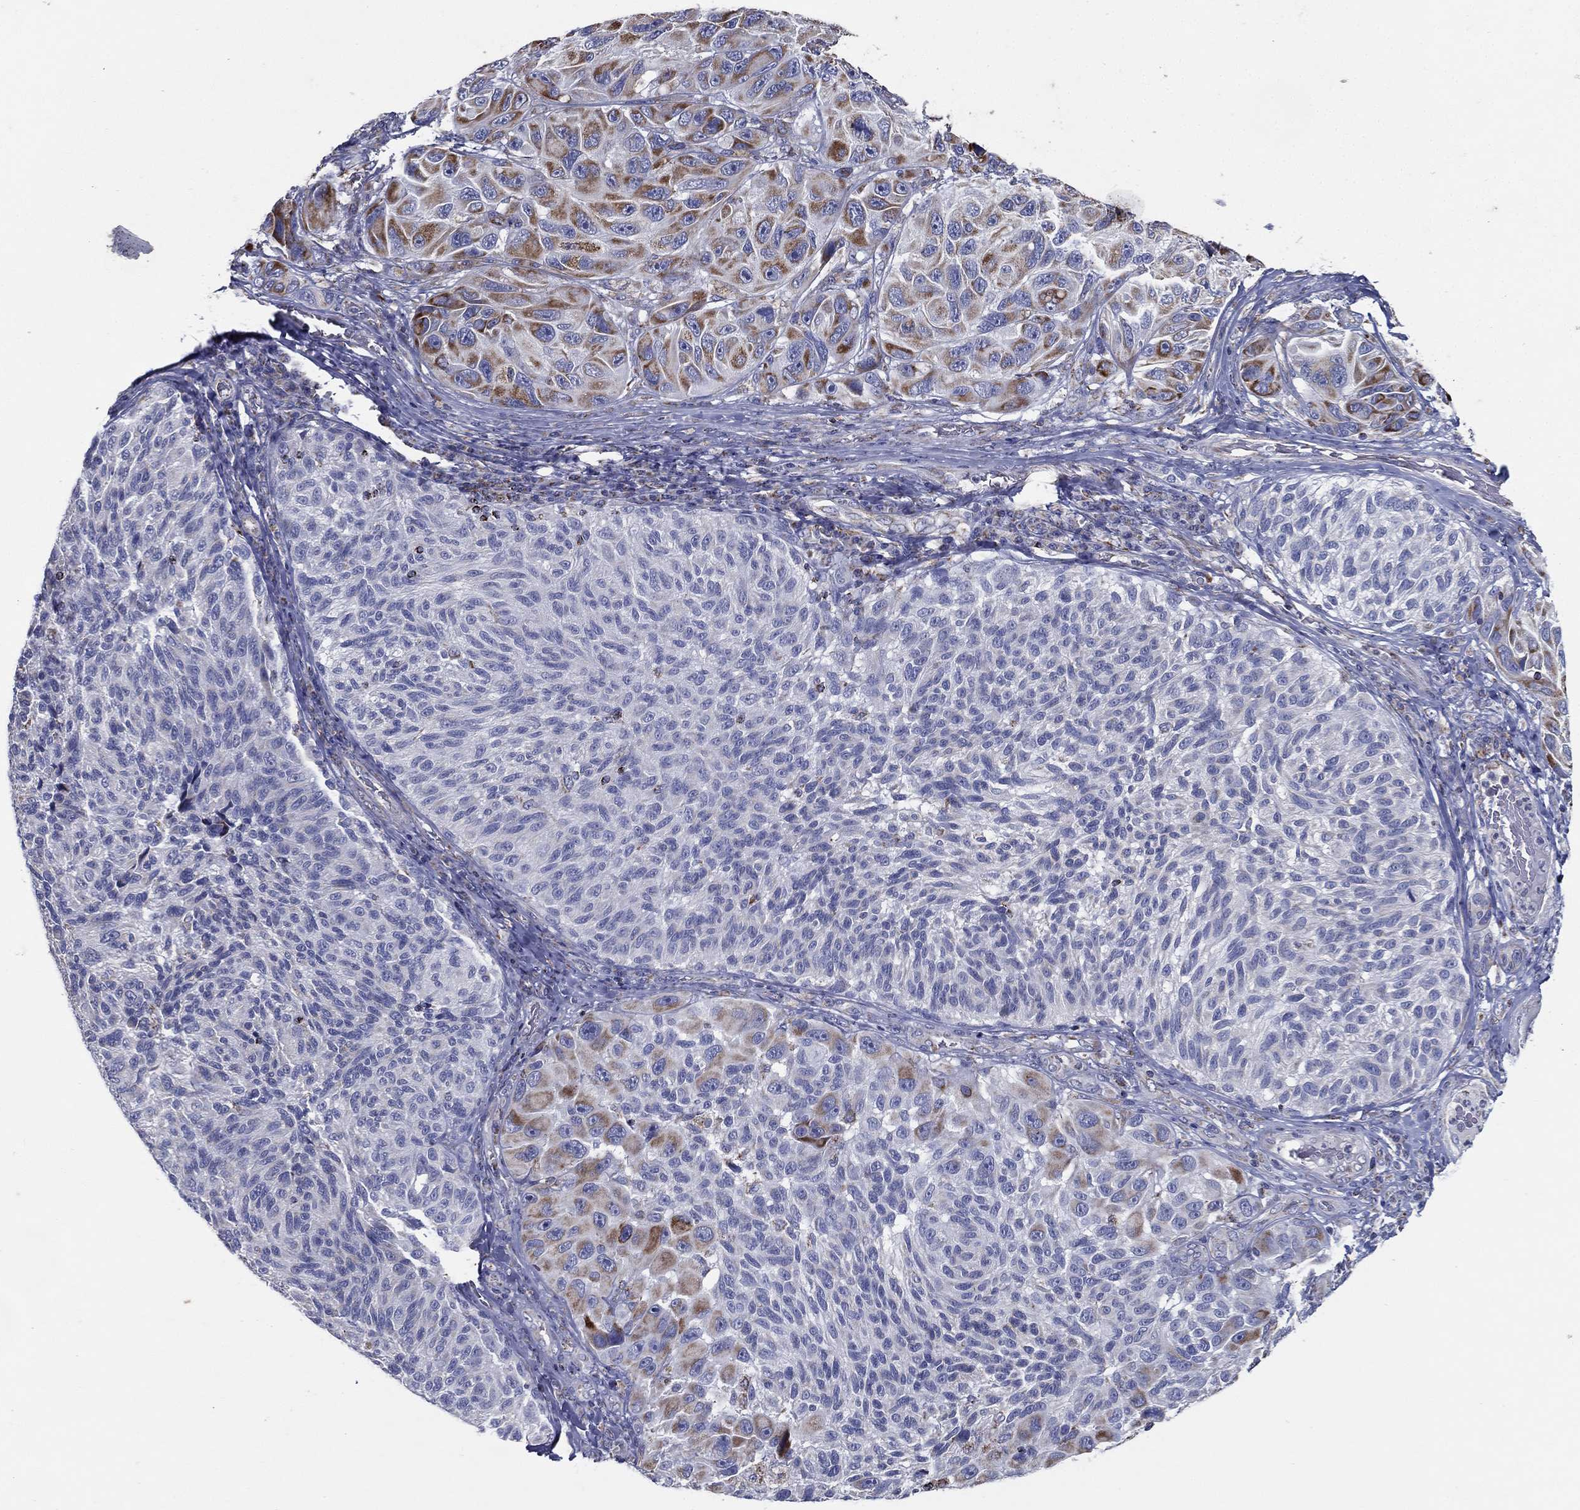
{"staining": {"intensity": "moderate", "quantity": "<25%", "location": "cytoplasmic/membranous"}, "tissue": "melanoma", "cell_type": "Tumor cells", "image_type": "cancer", "snomed": [{"axis": "morphology", "description": "Malignant melanoma, NOS"}, {"axis": "topography", "description": "Skin"}], "caption": "IHC histopathology image of neoplastic tissue: malignant melanoma stained using immunohistochemistry exhibits low levels of moderate protein expression localized specifically in the cytoplasmic/membranous of tumor cells, appearing as a cytoplasmic/membranous brown color.", "gene": "SFXN1", "patient": {"sex": "female", "age": 73}}